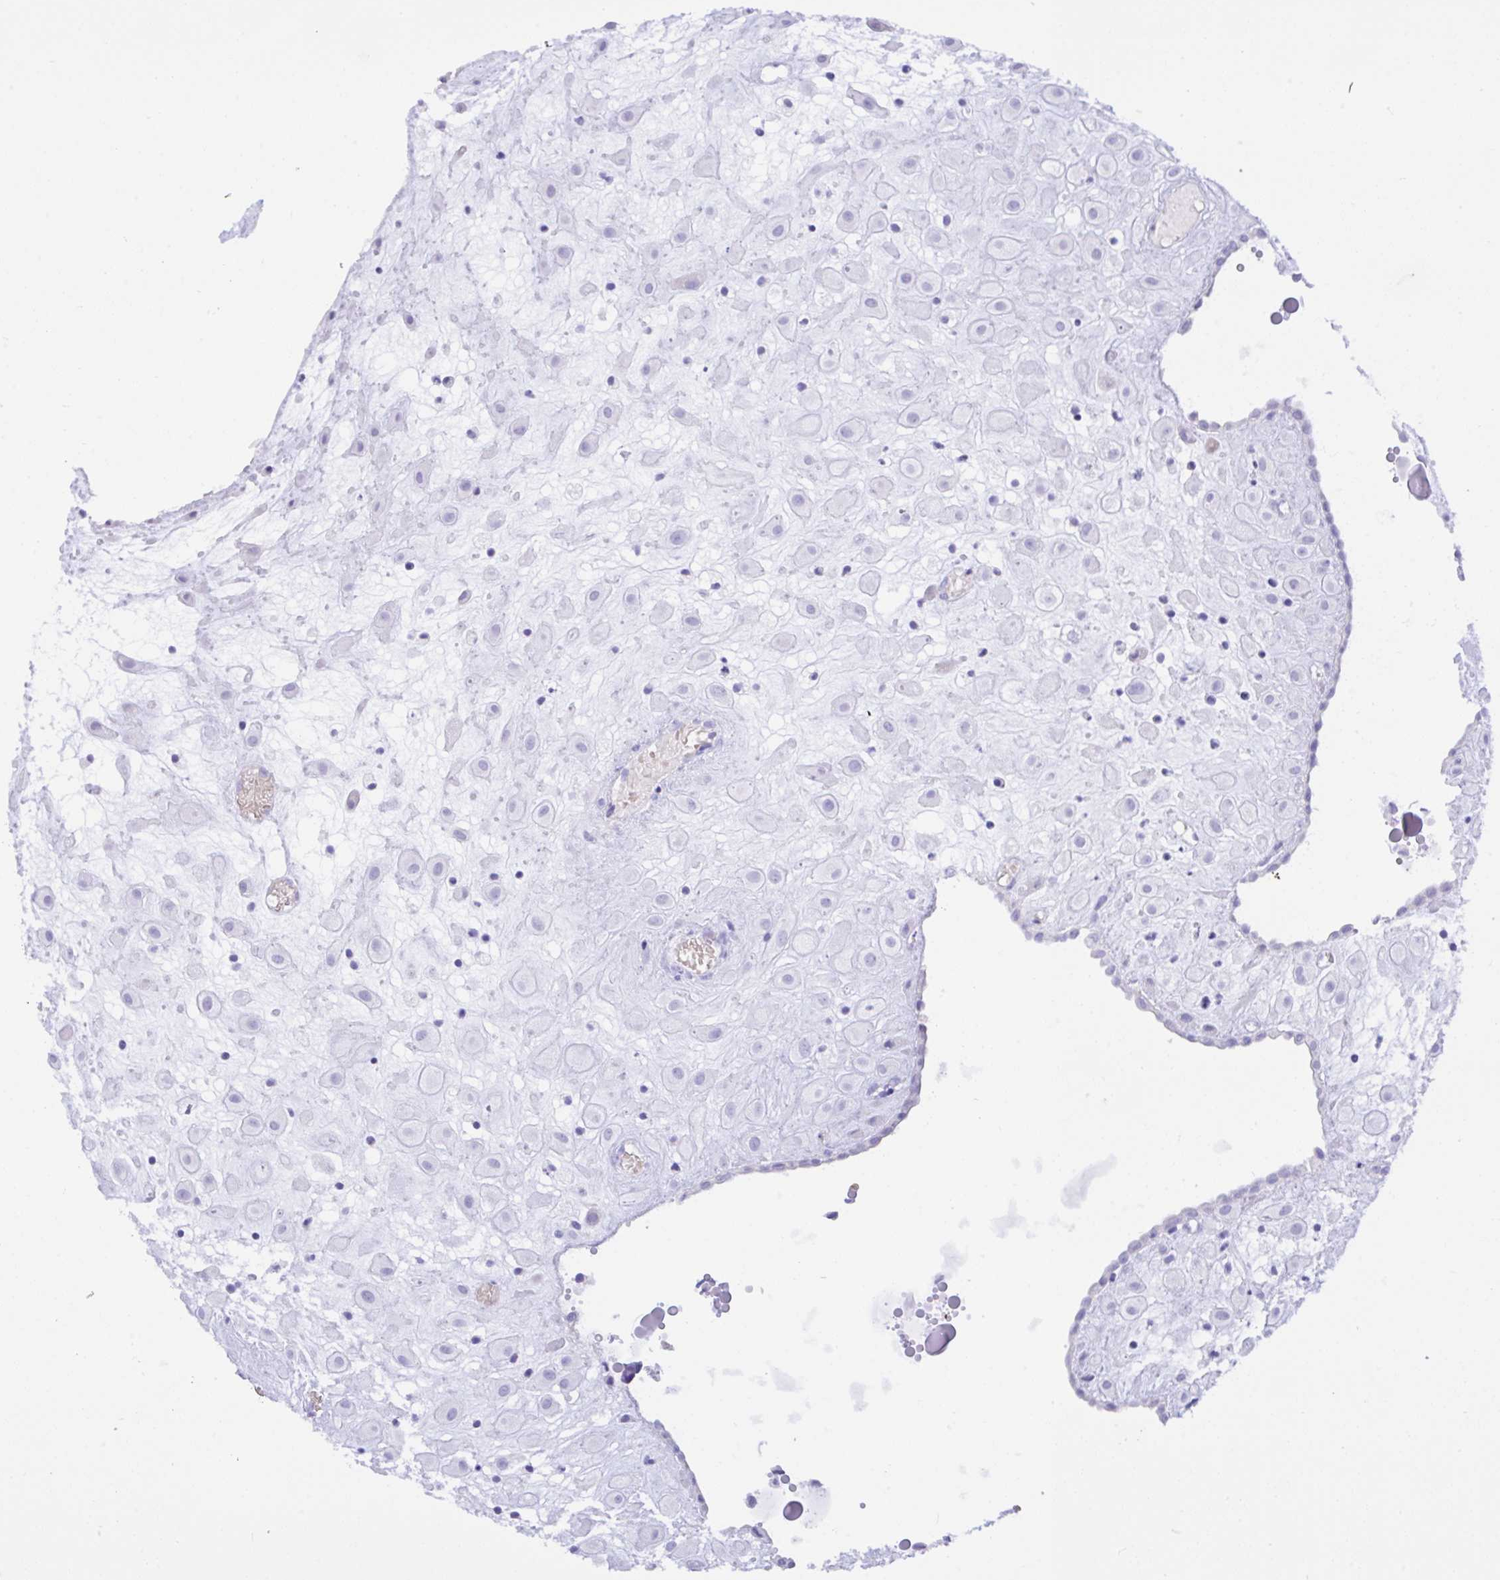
{"staining": {"intensity": "negative", "quantity": "none", "location": "none"}, "tissue": "placenta", "cell_type": "Decidual cells", "image_type": "normal", "snomed": [{"axis": "morphology", "description": "Normal tissue, NOS"}, {"axis": "topography", "description": "Placenta"}], "caption": "This is an IHC photomicrograph of benign human placenta. There is no expression in decidual cells.", "gene": "SEL1L2", "patient": {"sex": "female", "age": 24}}